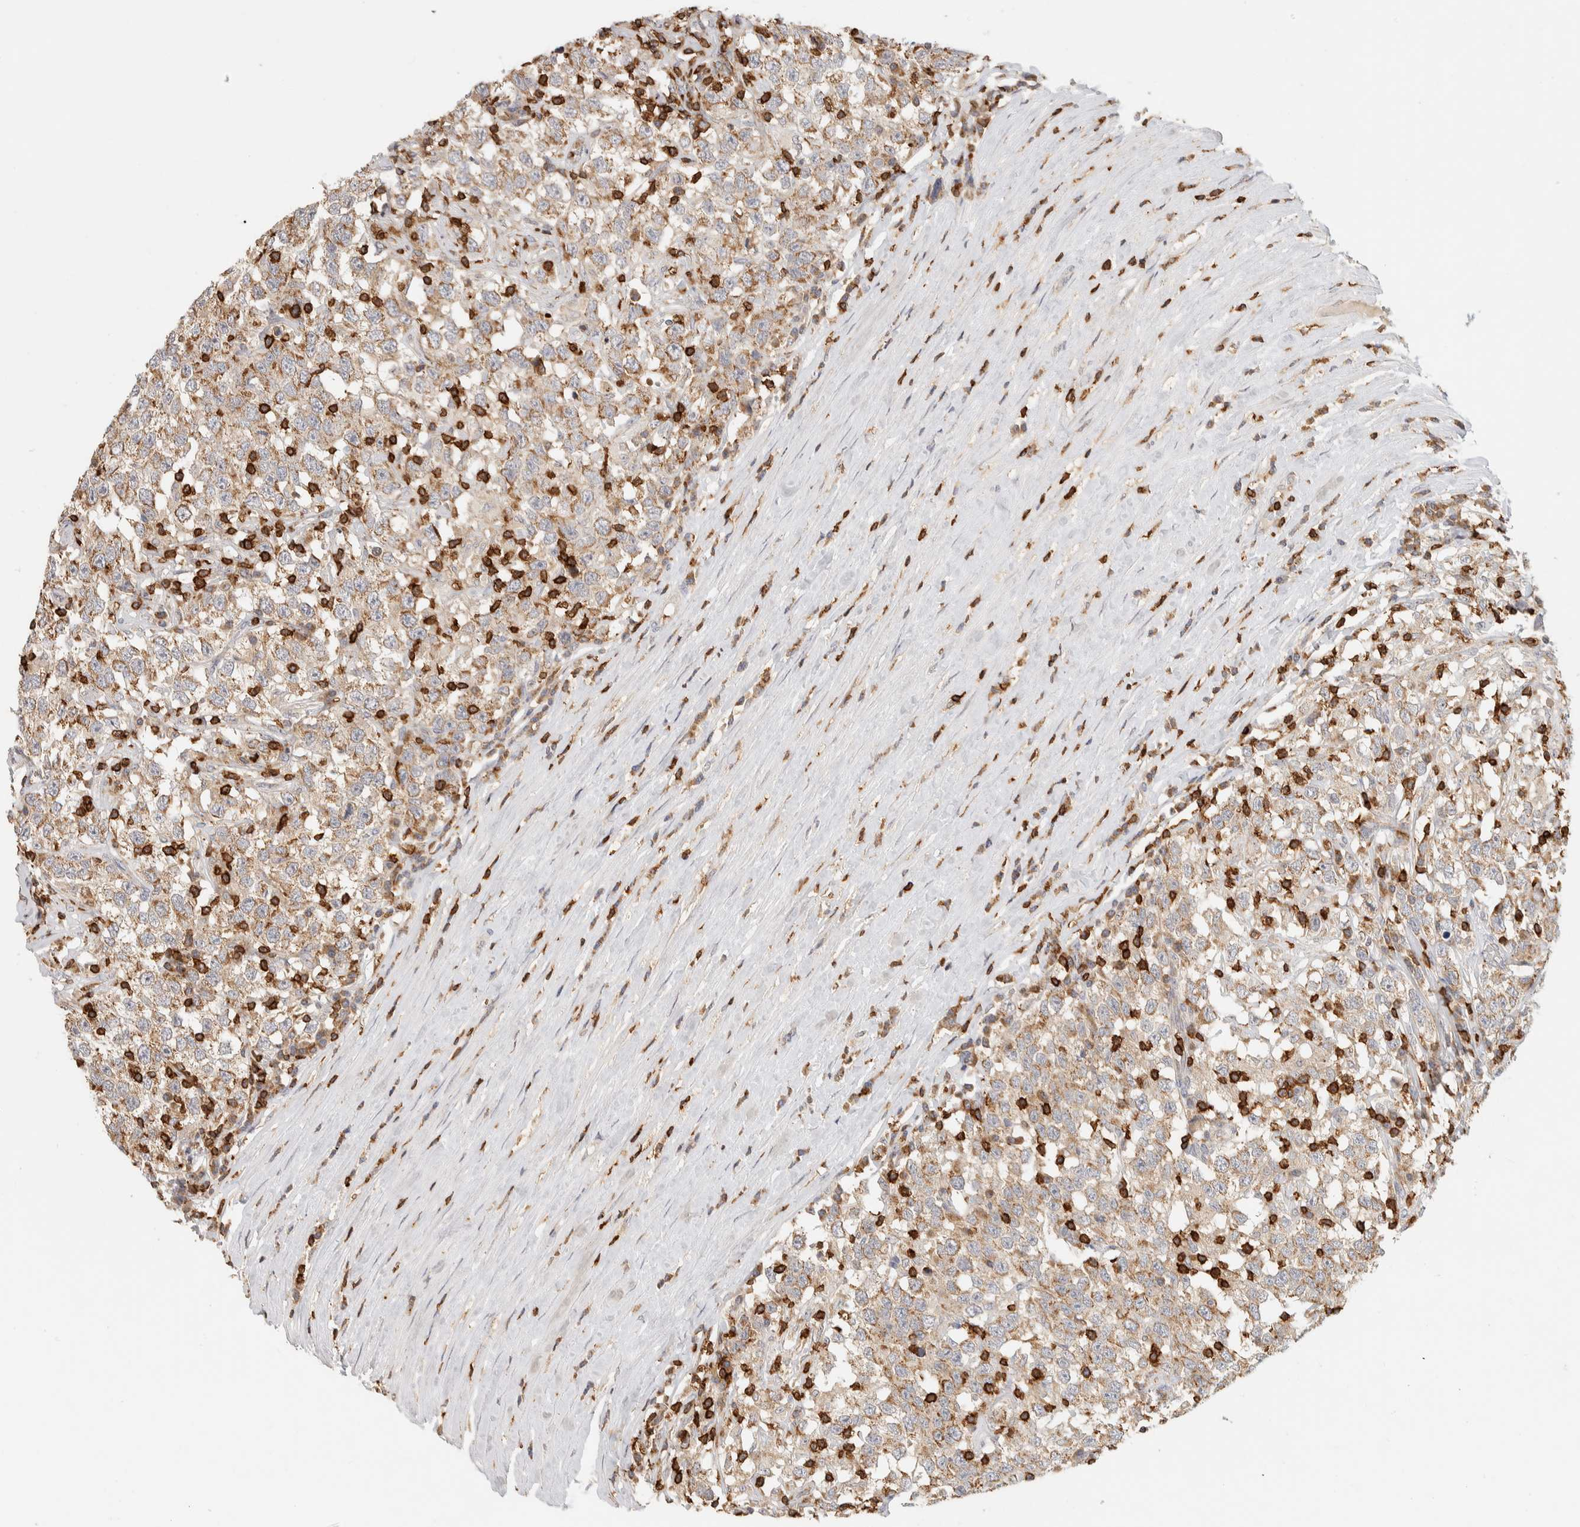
{"staining": {"intensity": "moderate", "quantity": ">75%", "location": "cytoplasmic/membranous"}, "tissue": "testis cancer", "cell_type": "Tumor cells", "image_type": "cancer", "snomed": [{"axis": "morphology", "description": "Seminoma, NOS"}, {"axis": "topography", "description": "Testis"}], "caption": "Tumor cells demonstrate medium levels of moderate cytoplasmic/membranous staining in about >75% of cells in testis cancer (seminoma).", "gene": "RUNDC1", "patient": {"sex": "male", "age": 41}}